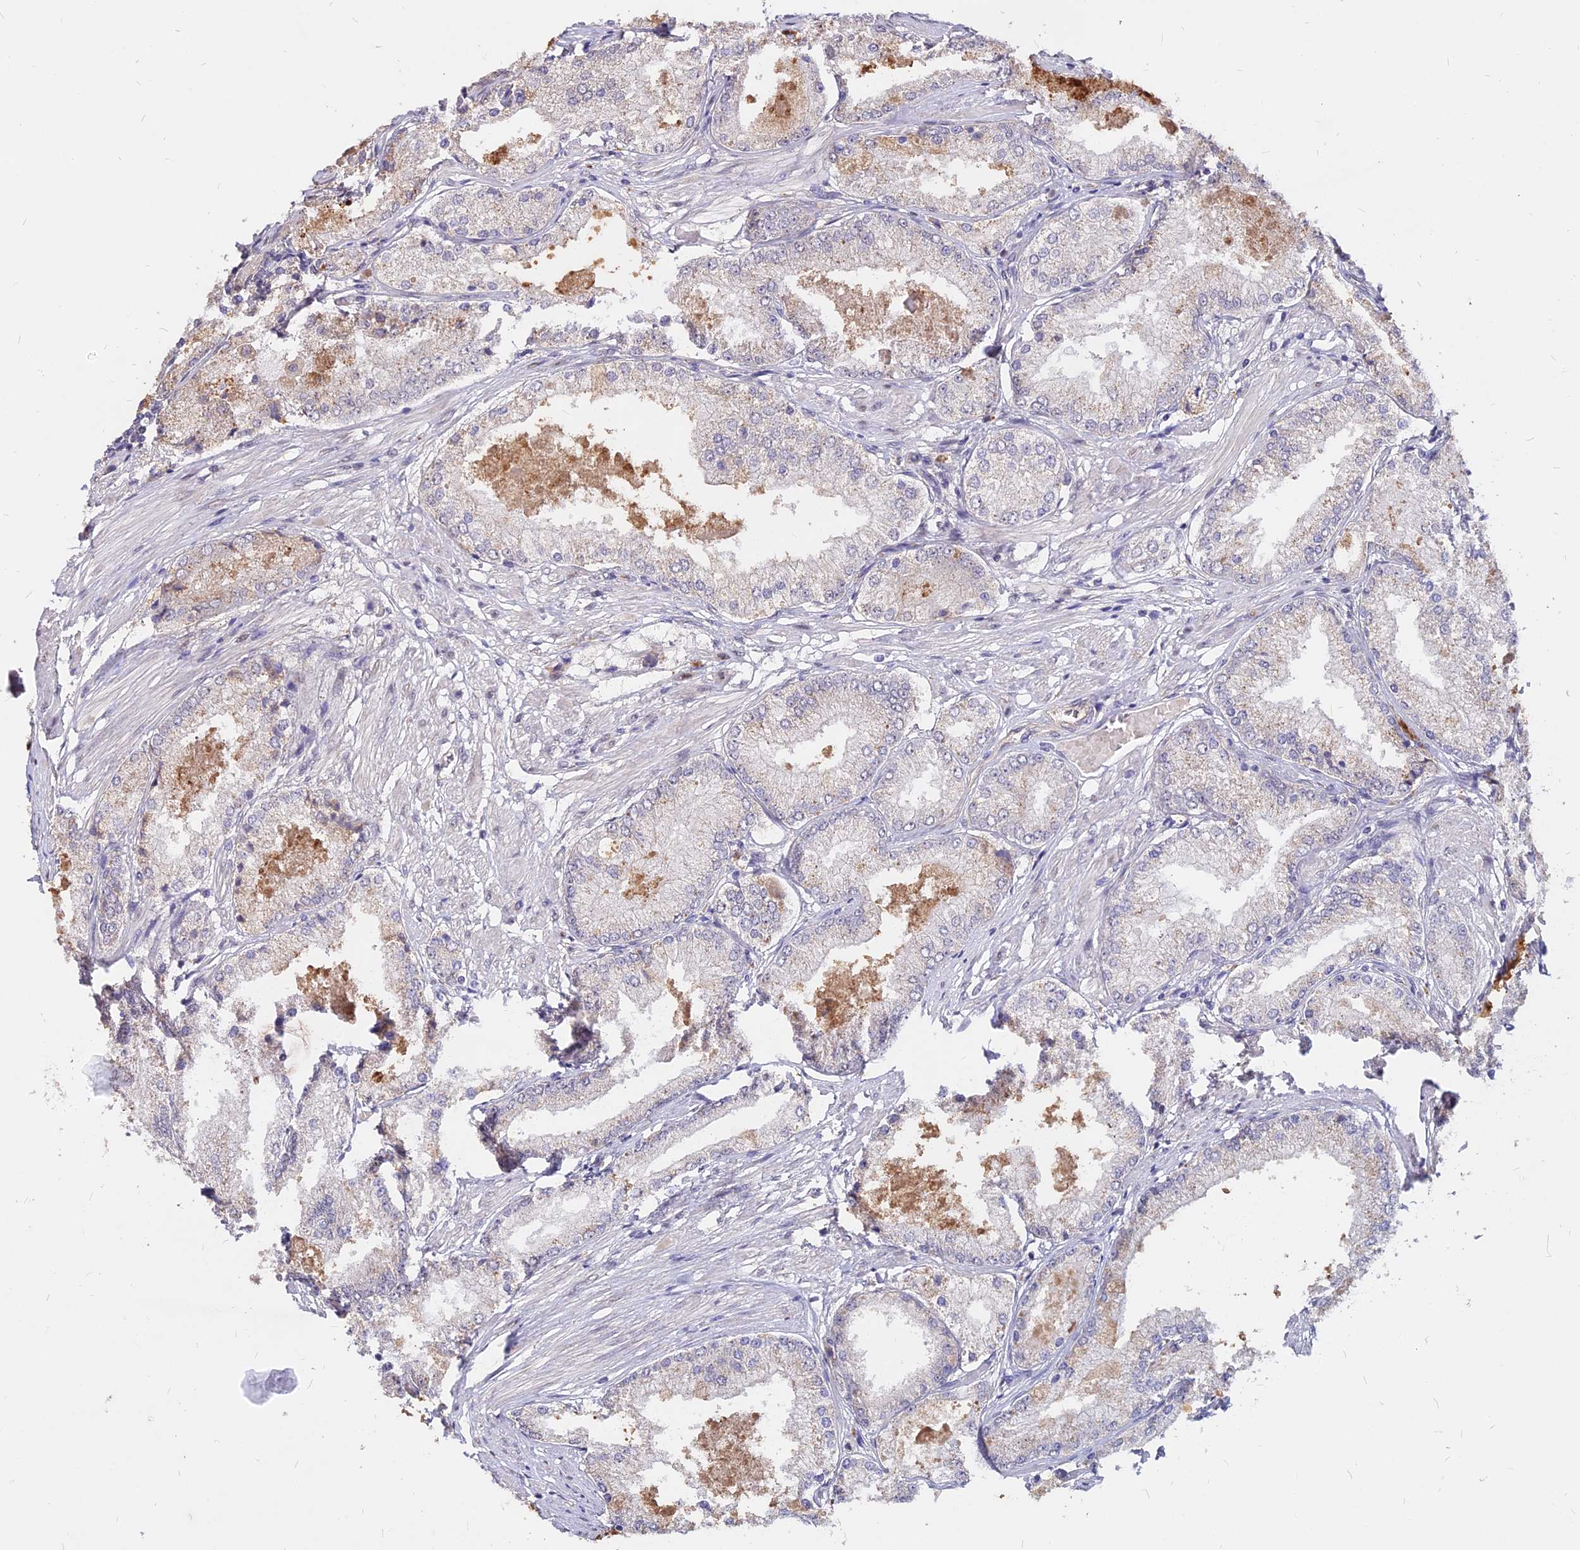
{"staining": {"intensity": "moderate", "quantity": "<25%", "location": "cytoplasmic/membranous,nuclear"}, "tissue": "prostate cancer", "cell_type": "Tumor cells", "image_type": "cancer", "snomed": [{"axis": "morphology", "description": "Adenocarcinoma, Low grade"}, {"axis": "topography", "description": "Prostate"}], "caption": "Low-grade adenocarcinoma (prostate) stained with a brown dye displays moderate cytoplasmic/membranous and nuclear positive positivity in about <25% of tumor cells.", "gene": "C11orf68", "patient": {"sex": "male", "age": 68}}